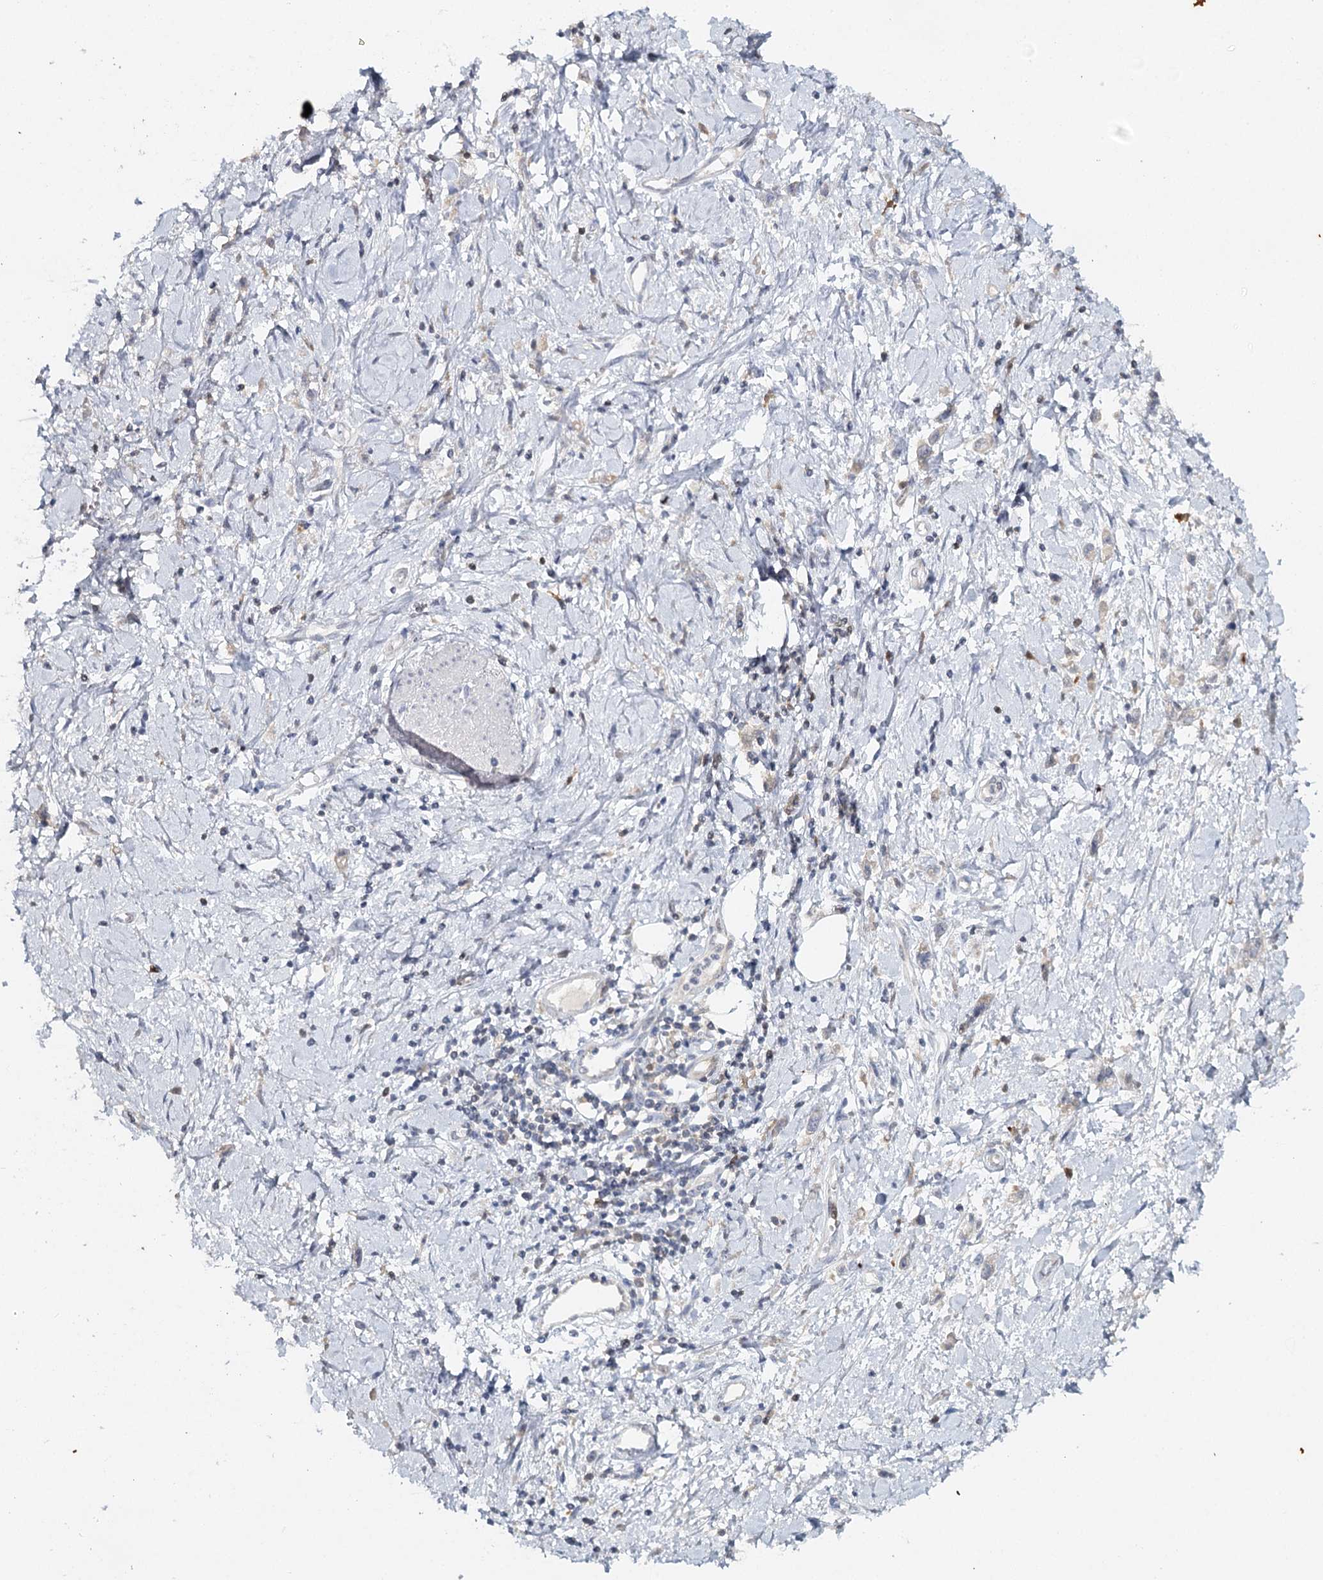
{"staining": {"intensity": "negative", "quantity": "none", "location": "none"}, "tissue": "stomach cancer", "cell_type": "Tumor cells", "image_type": "cancer", "snomed": [{"axis": "morphology", "description": "Adenocarcinoma, NOS"}, {"axis": "topography", "description": "Stomach"}], "caption": "Immunohistochemical staining of human adenocarcinoma (stomach) displays no significant expression in tumor cells. (DAB (3,3'-diaminobenzidine) immunohistochemistry (IHC) visualized using brightfield microscopy, high magnification).", "gene": "SLC41A2", "patient": {"sex": "female", "age": 76}}